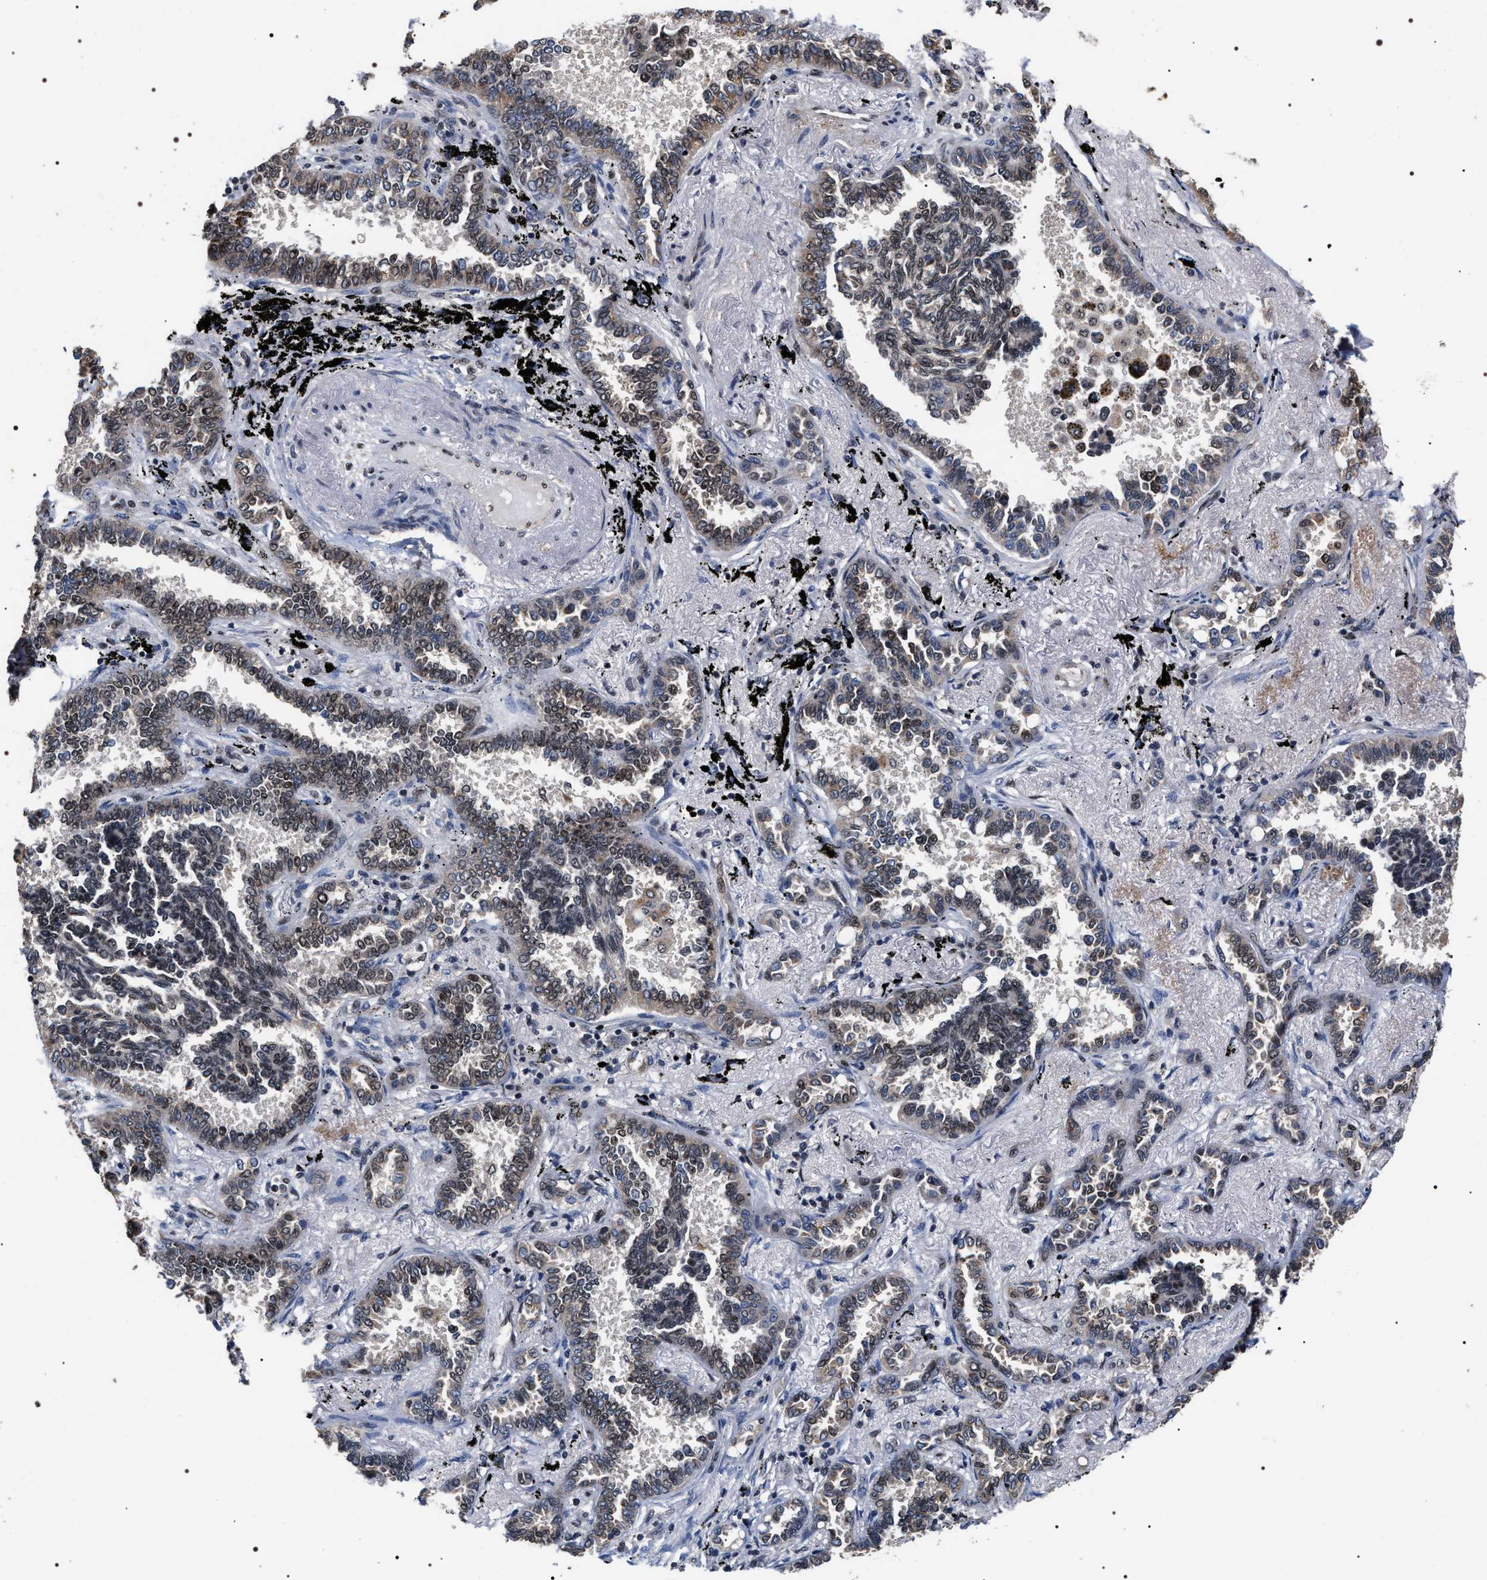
{"staining": {"intensity": "moderate", "quantity": "25%-75%", "location": "nuclear"}, "tissue": "lung cancer", "cell_type": "Tumor cells", "image_type": "cancer", "snomed": [{"axis": "morphology", "description": "Adenocarcinoma, NOS"}, {"axis": "topography", "description": "Lung"}], "caption": "The histopathology image reveals staining of adenocarcinoma (lung), revealing moderate nuclear protein staining (brown color) within tumor cells.", "gene": "RRP1B", "patient": {"sex": "male", "age": 59}}